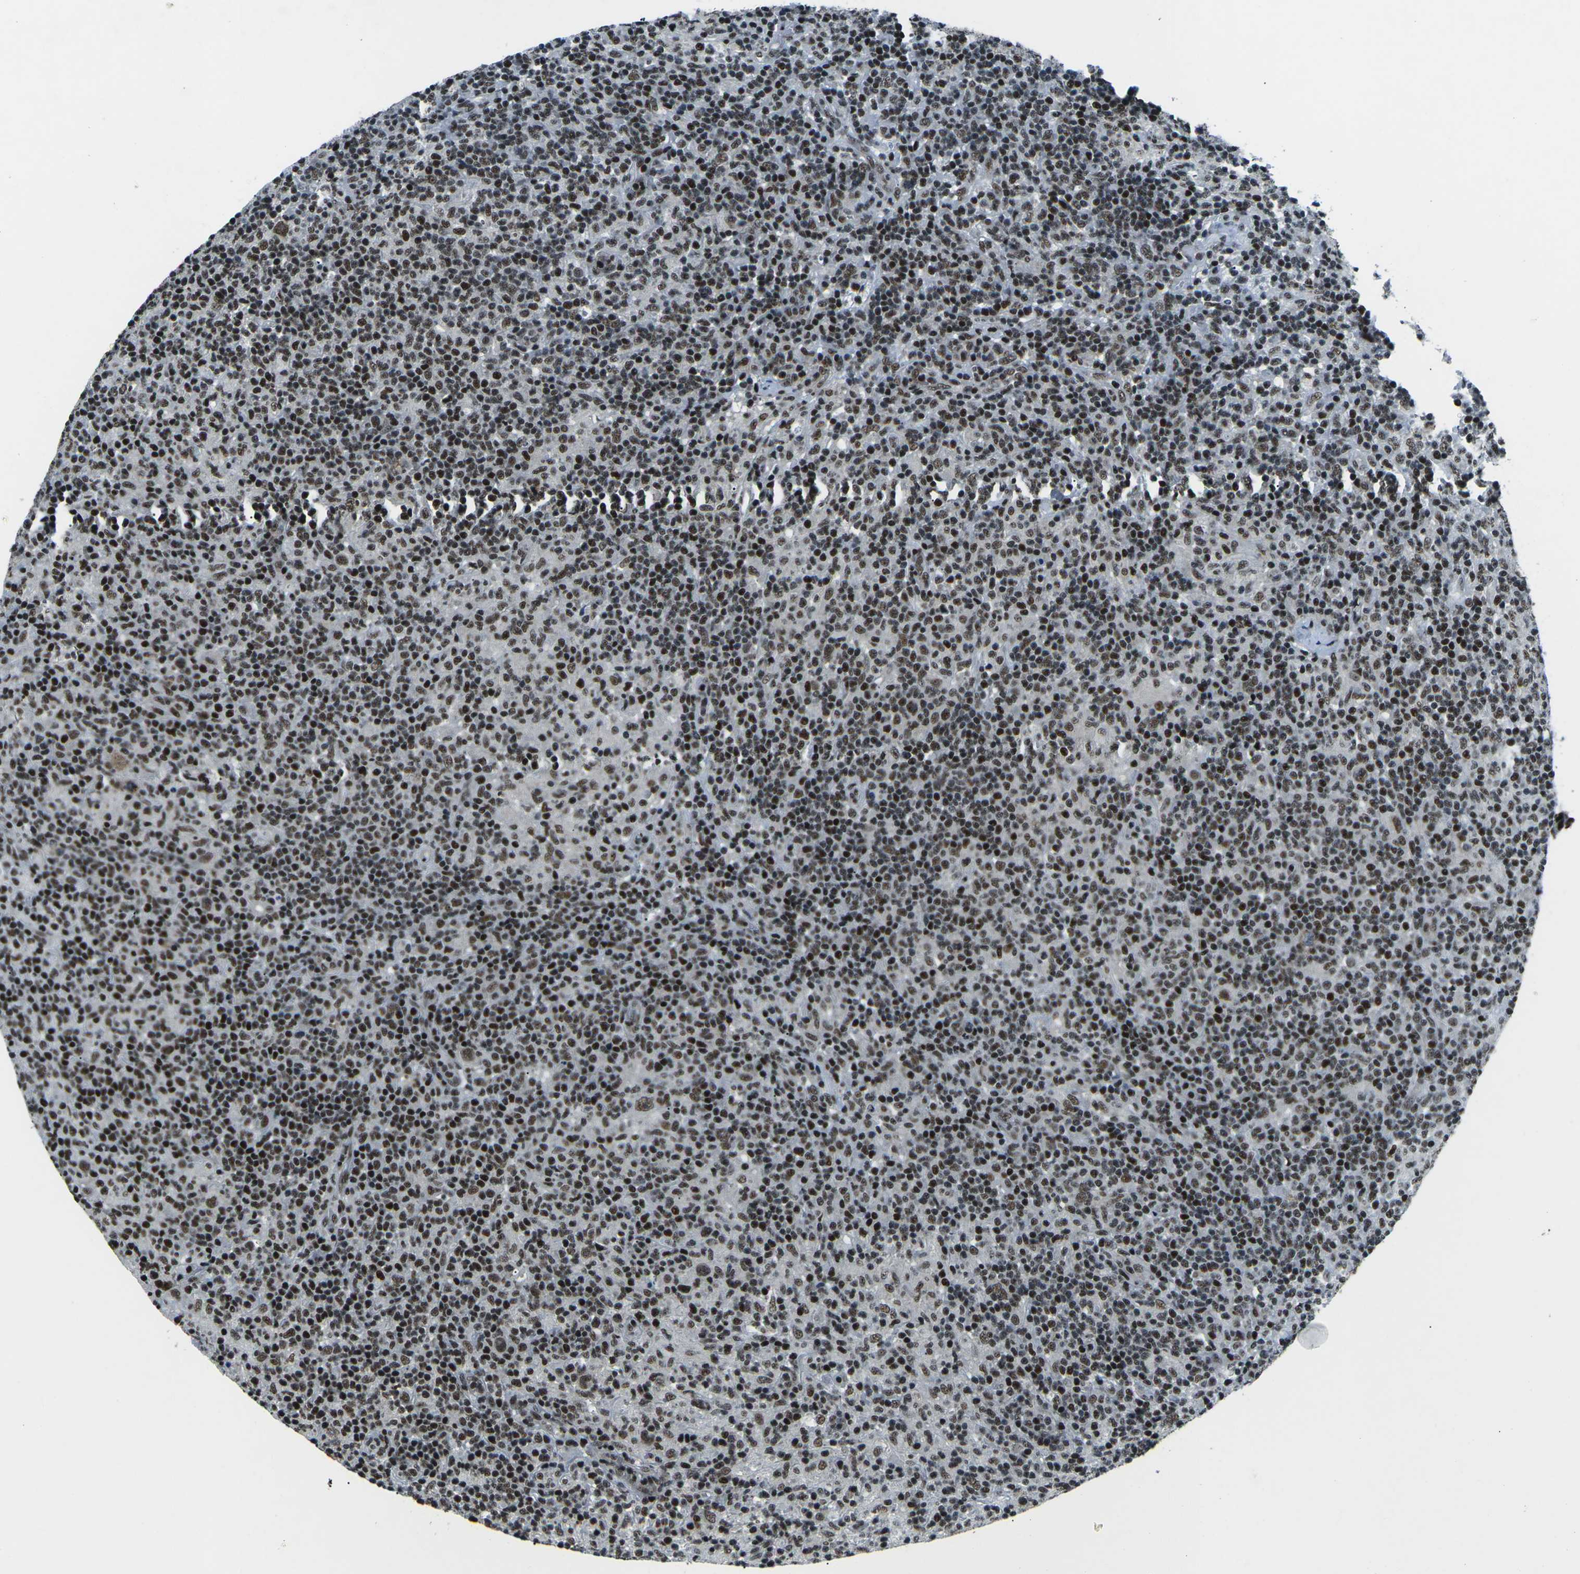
{"staining": {"intensity": "moderate", "quantity": ">75%", "location": "nuclear"}, "tissue": "lymphoma", "cell_type": "Tumor cells", "image_type": "cancer", "snomed": [{"axis": "morphology", "description": "Hodgkin's disease, NOS"}, {"axis": "topography", "description": "Lymph node"}], "caption": "IHC of lymphoma shows medium levels of moderate nuclear positivity in about >75% of tumor cells.", "gene": "RBL2", "patient": {"sex": "male", "age": 70}}